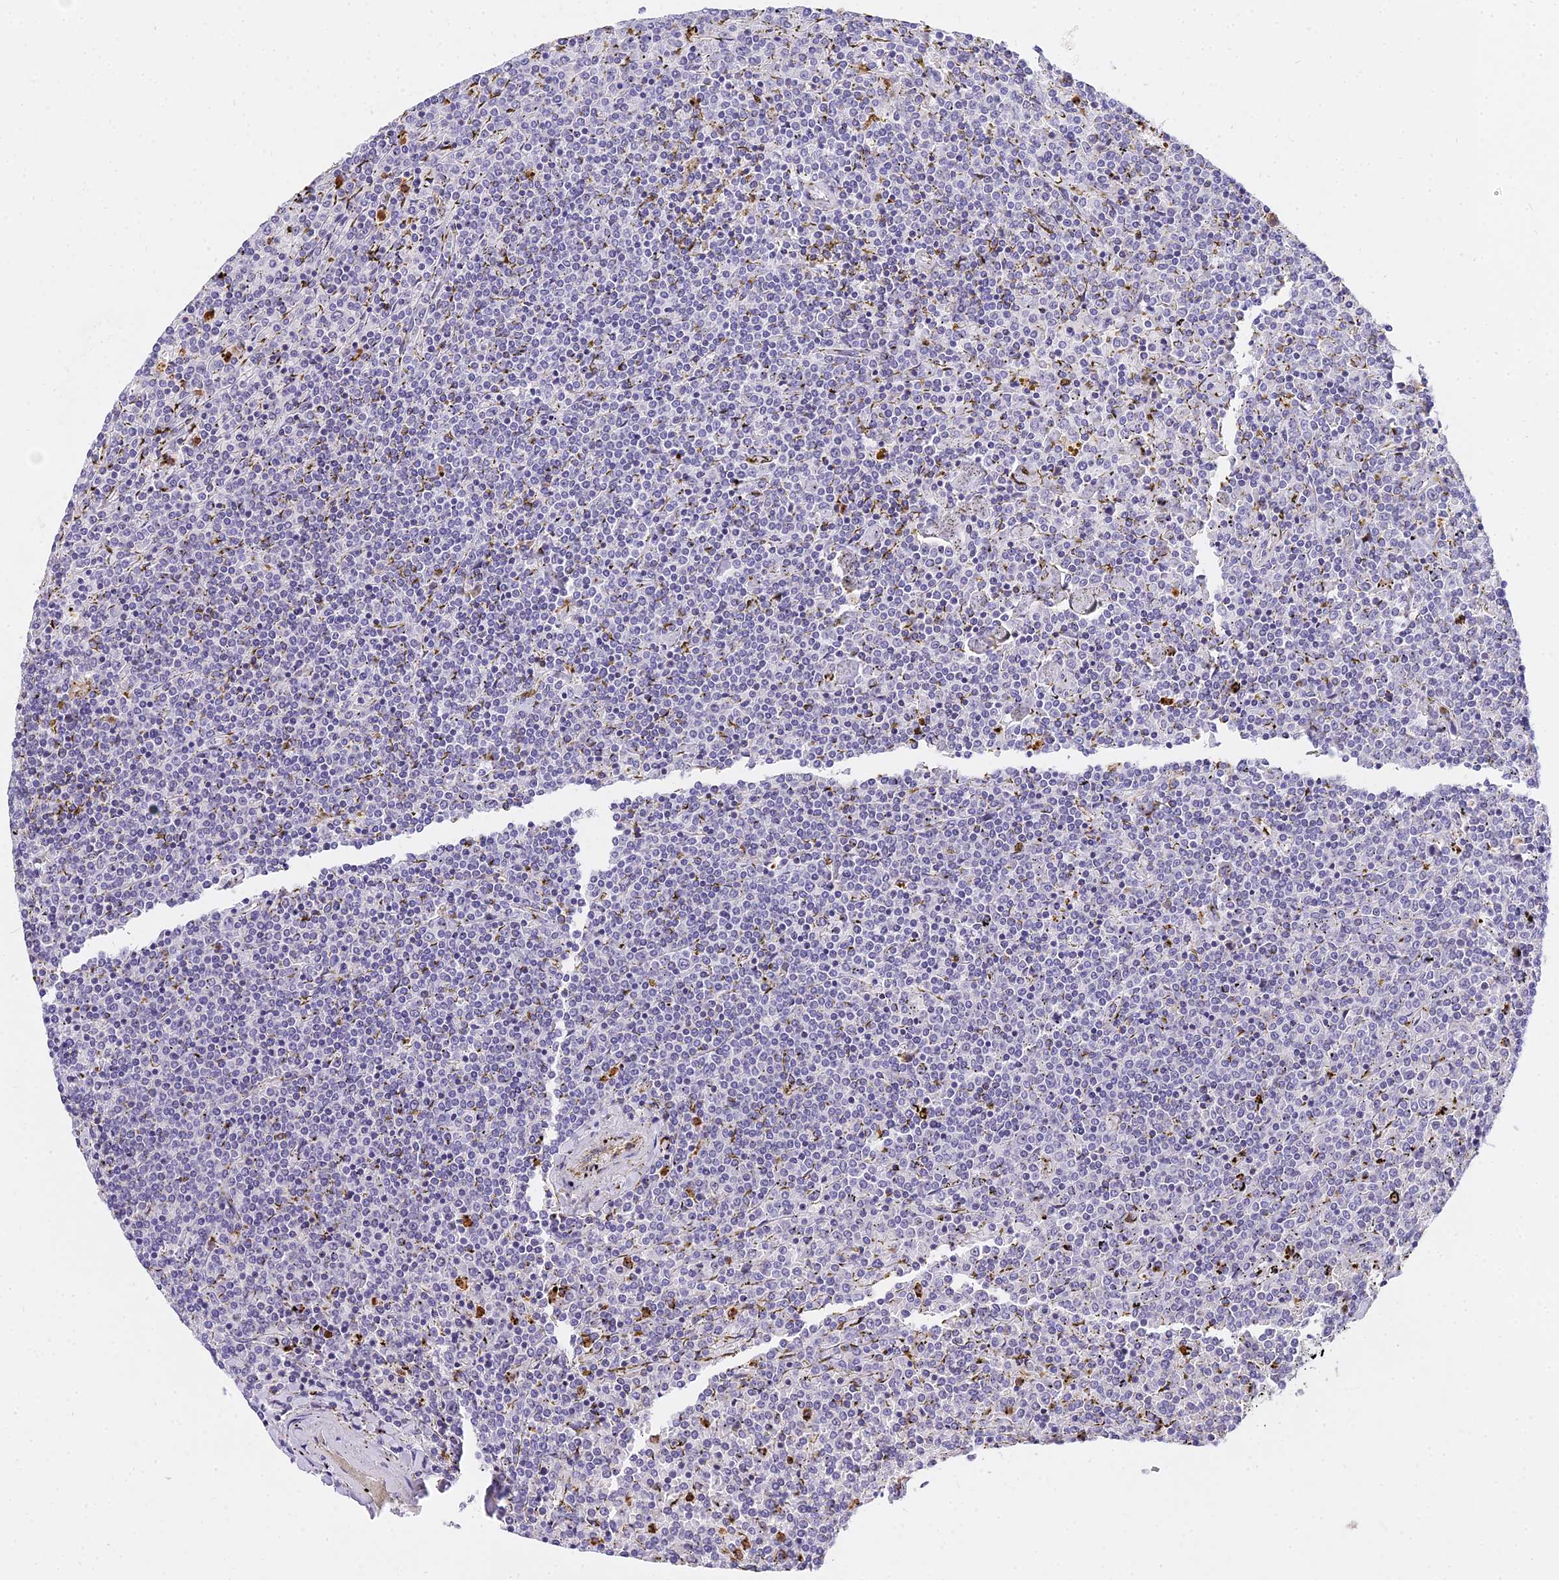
{"staining": {"intensity": "negative", "quantity": "none", "location": "none"}, "tissue": "lymphoma", "cell_type": "Tumor cells", "image_type": "cancer", "snomed": [{"axis": "morphology", "description": "Malignant lymphoma, non-Hodgkin's type, Low grade"}, {"axis": "topography", "description": "Spleen"}], "caption": "Low-grade malignant lymphoma, non-Hodgkin's type stained for a protein using immunohistochemistry (IHC) shows no expression tumor cells.", "gene": "VWC2L", "patient": {"sex": "female", "age": 19}}